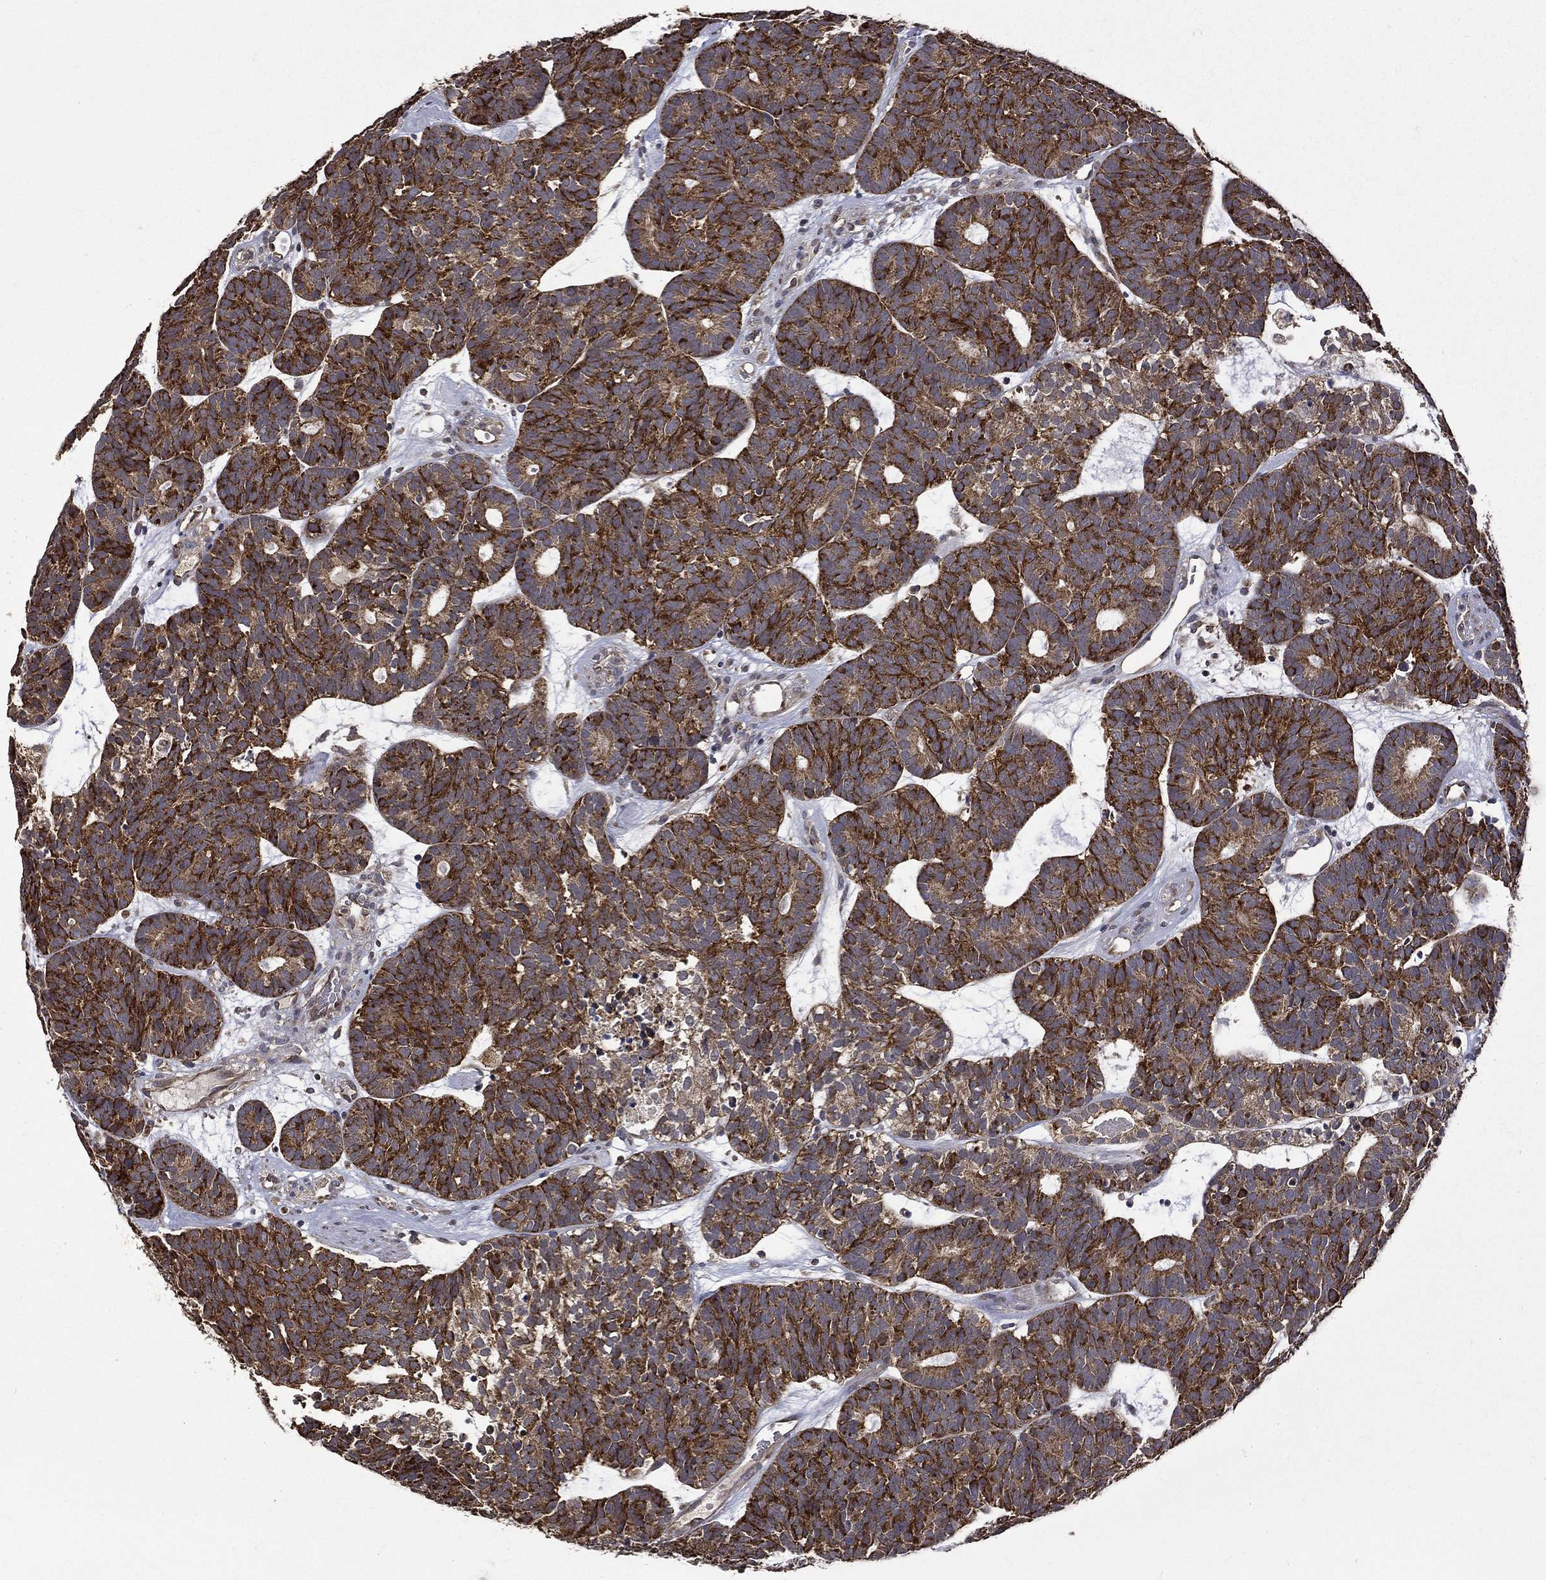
{"staining": {"intensity": "strong", "quantity": ">75%", "location": "cytoplasmic/membranous"}, "tissue": "head and neck cancer", "cell_type": "Tumor cells", "image_type": "cancer", "snomed": [{"axis": "morphology", "description": "Adenocarcinoma, NOS"}, {"axis": "topography", "description": "Head-Neck"}], "caption": "Immunohistochemical staining of head and neck adenocarcinoma reveals high levels of strong cytoplasmic/membranous staining in about >75% of tumor cells.", "gene": "RPGR", "patient": {"sex": "female", "age": 81}}